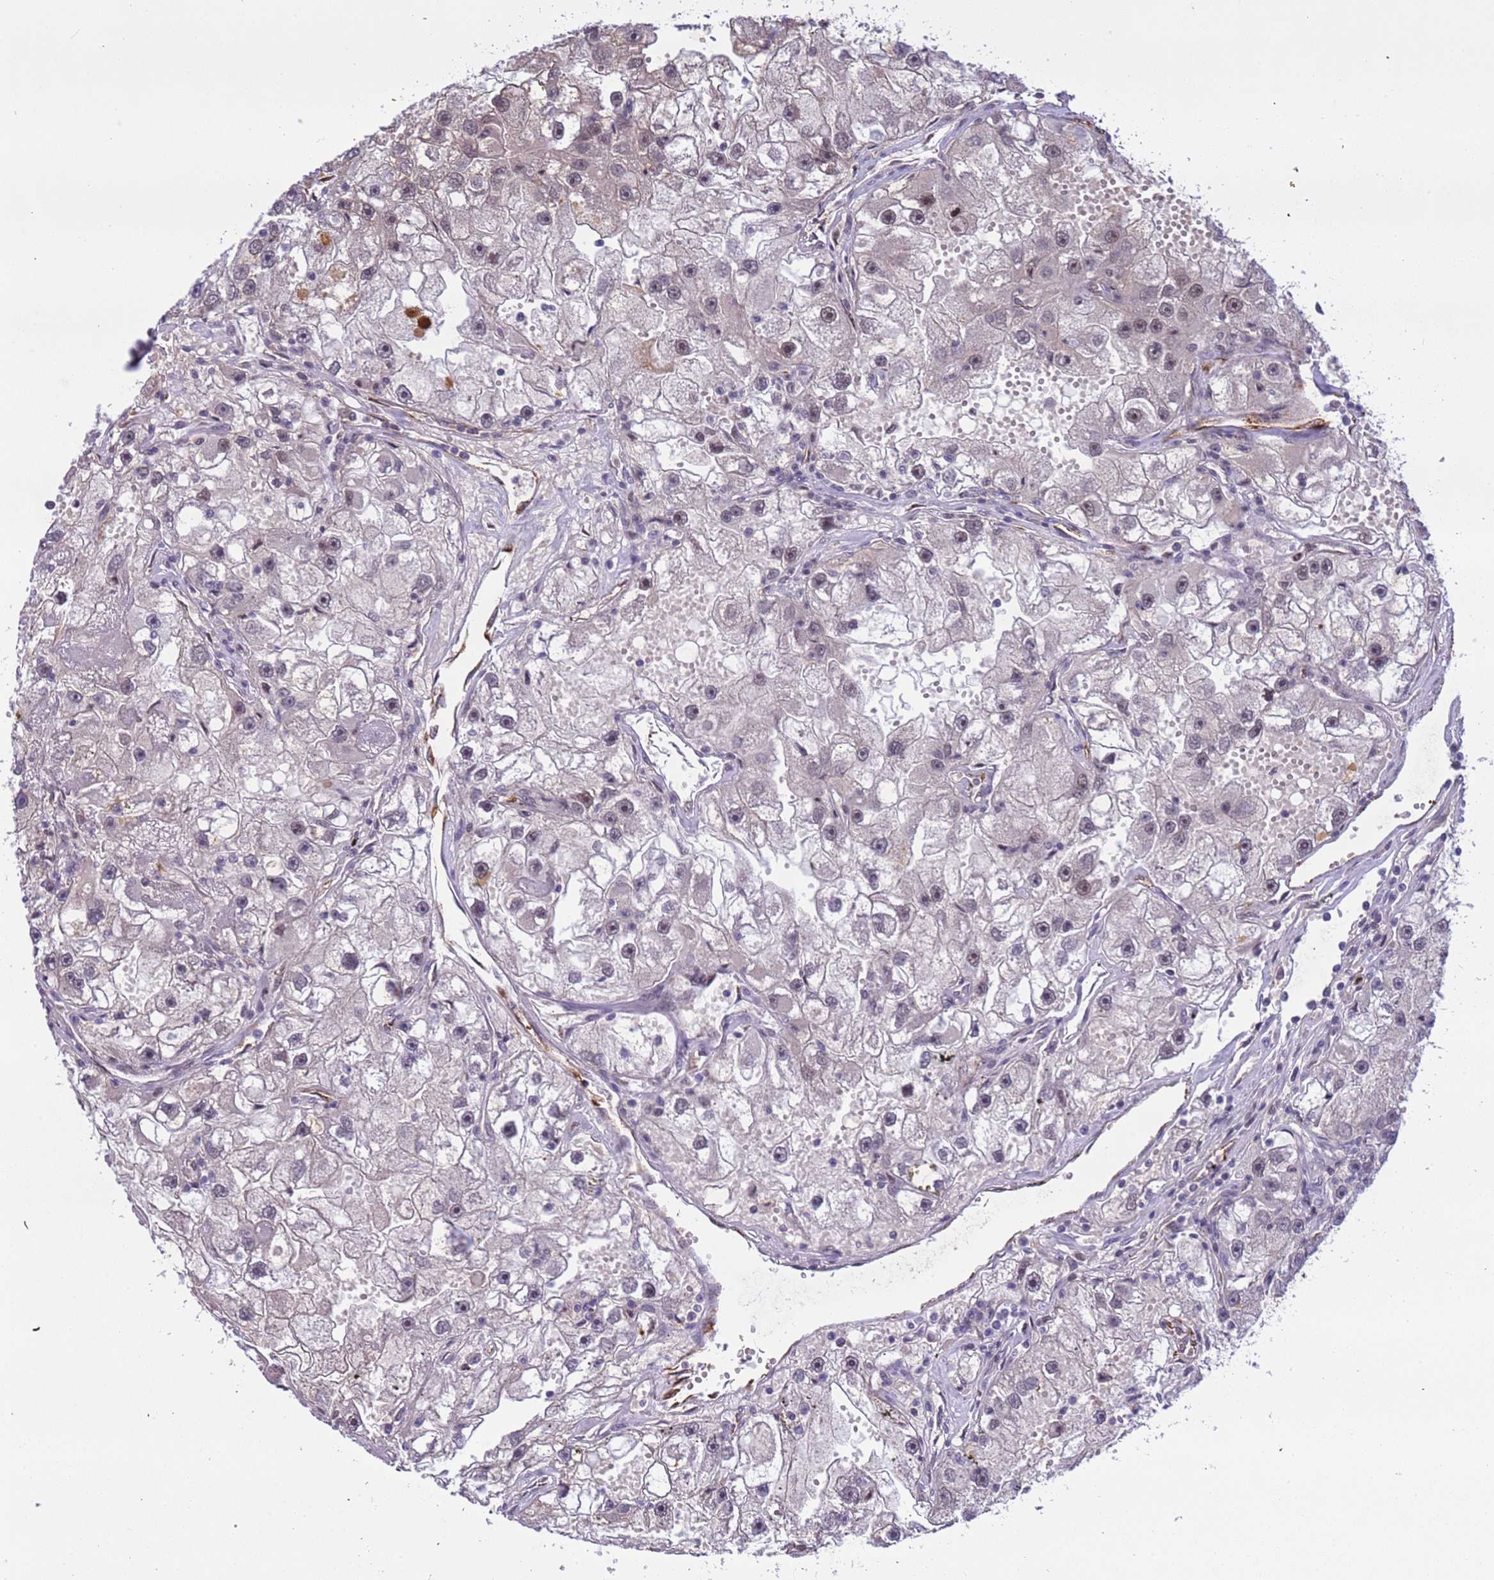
{"staining": {"intensity": "weak", "quantity": "<25%", "location": "cytoplasmic/membranous,nuclear"}, "tissue": "renal cancer", "cell_type": "Tumor cells", "image_type": "cancer", "snomed": [{"axis": "morphology", "description": "Adenocarcinoma, NOS"}, {"axis": "topography", "description": "Kidney"}], "caption": "The histopathology image demonstrates no staining of tumor cells in adenocarcinoma (renal). (DAB (3,3'-diaminobenzidine) immunohistochemistry with hematoxylin counter stain).", "gene": "SRRT", "patient": {"sex": "male", "age": 63}}